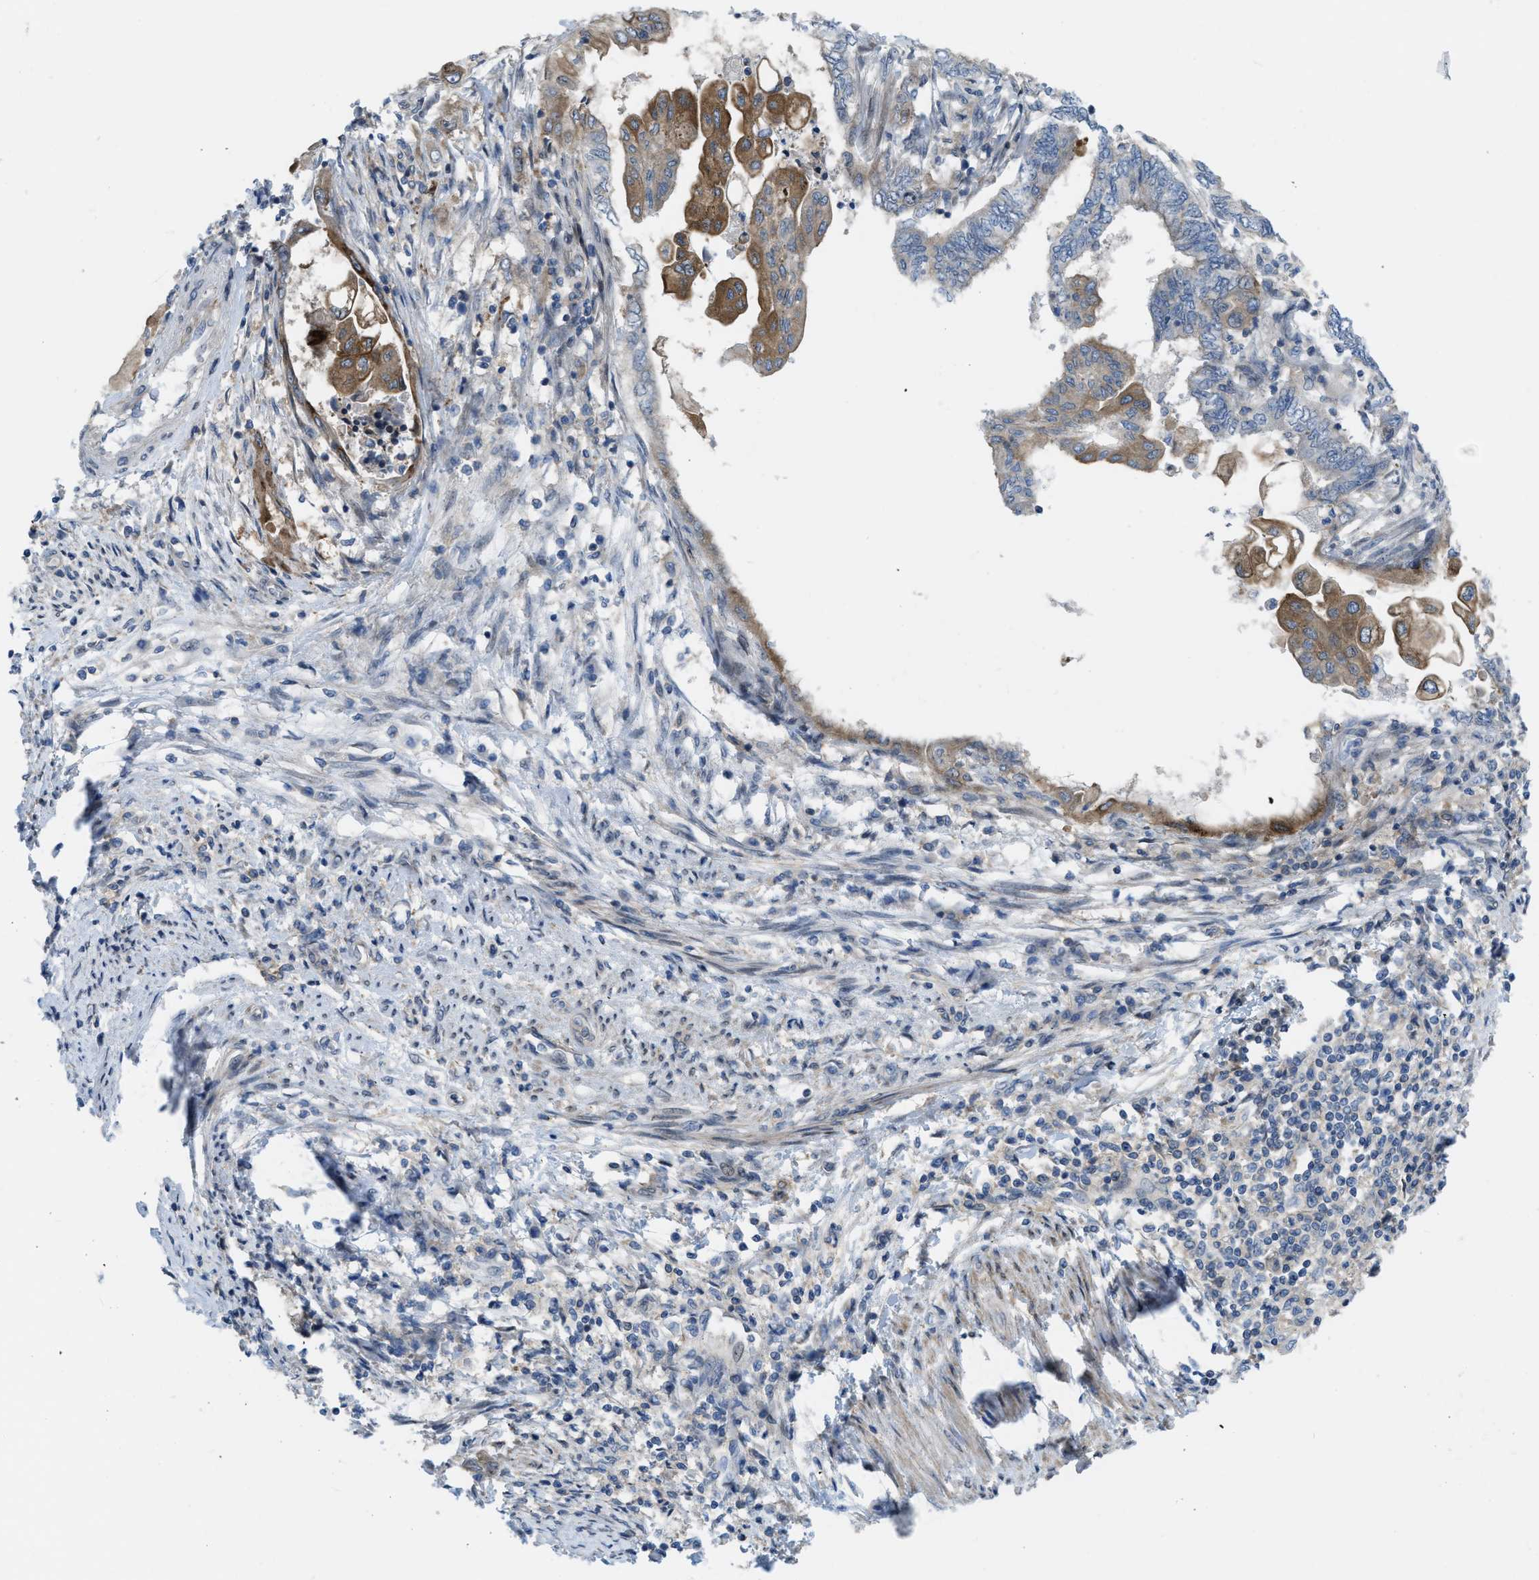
{"staining": {"intensity": "moderate", "quantity": "25%-75%", "location": "cytoplasmic/membranous"}, "tissue": "endometrial cancer", "cell_type": "Tumor cells", "image_type": "cancer", "snomed": [{"axis": "morphology", "description": "Adenocarcinoma, NOS"}, {"axis": "topography", "description": "Uterus"}, {"axis": "topography", "description": "Endometrium"}], "caption": "Immunohistochemistry (IHC) staining of endometrial cancer (adenocarcinoma), which displays medium levels of moderate cytoplasmic/membranous positivity in approximately 25%-75% of tumor cells indicating moderate cytoplasmic/membranous protein positivity. The staining was performed using DAB (brown) for protein detection and nuclei were counterstained in hematoxylin (blue).", "gene": "MYO18A", "patient": {"sex": "female", "age": 70}}